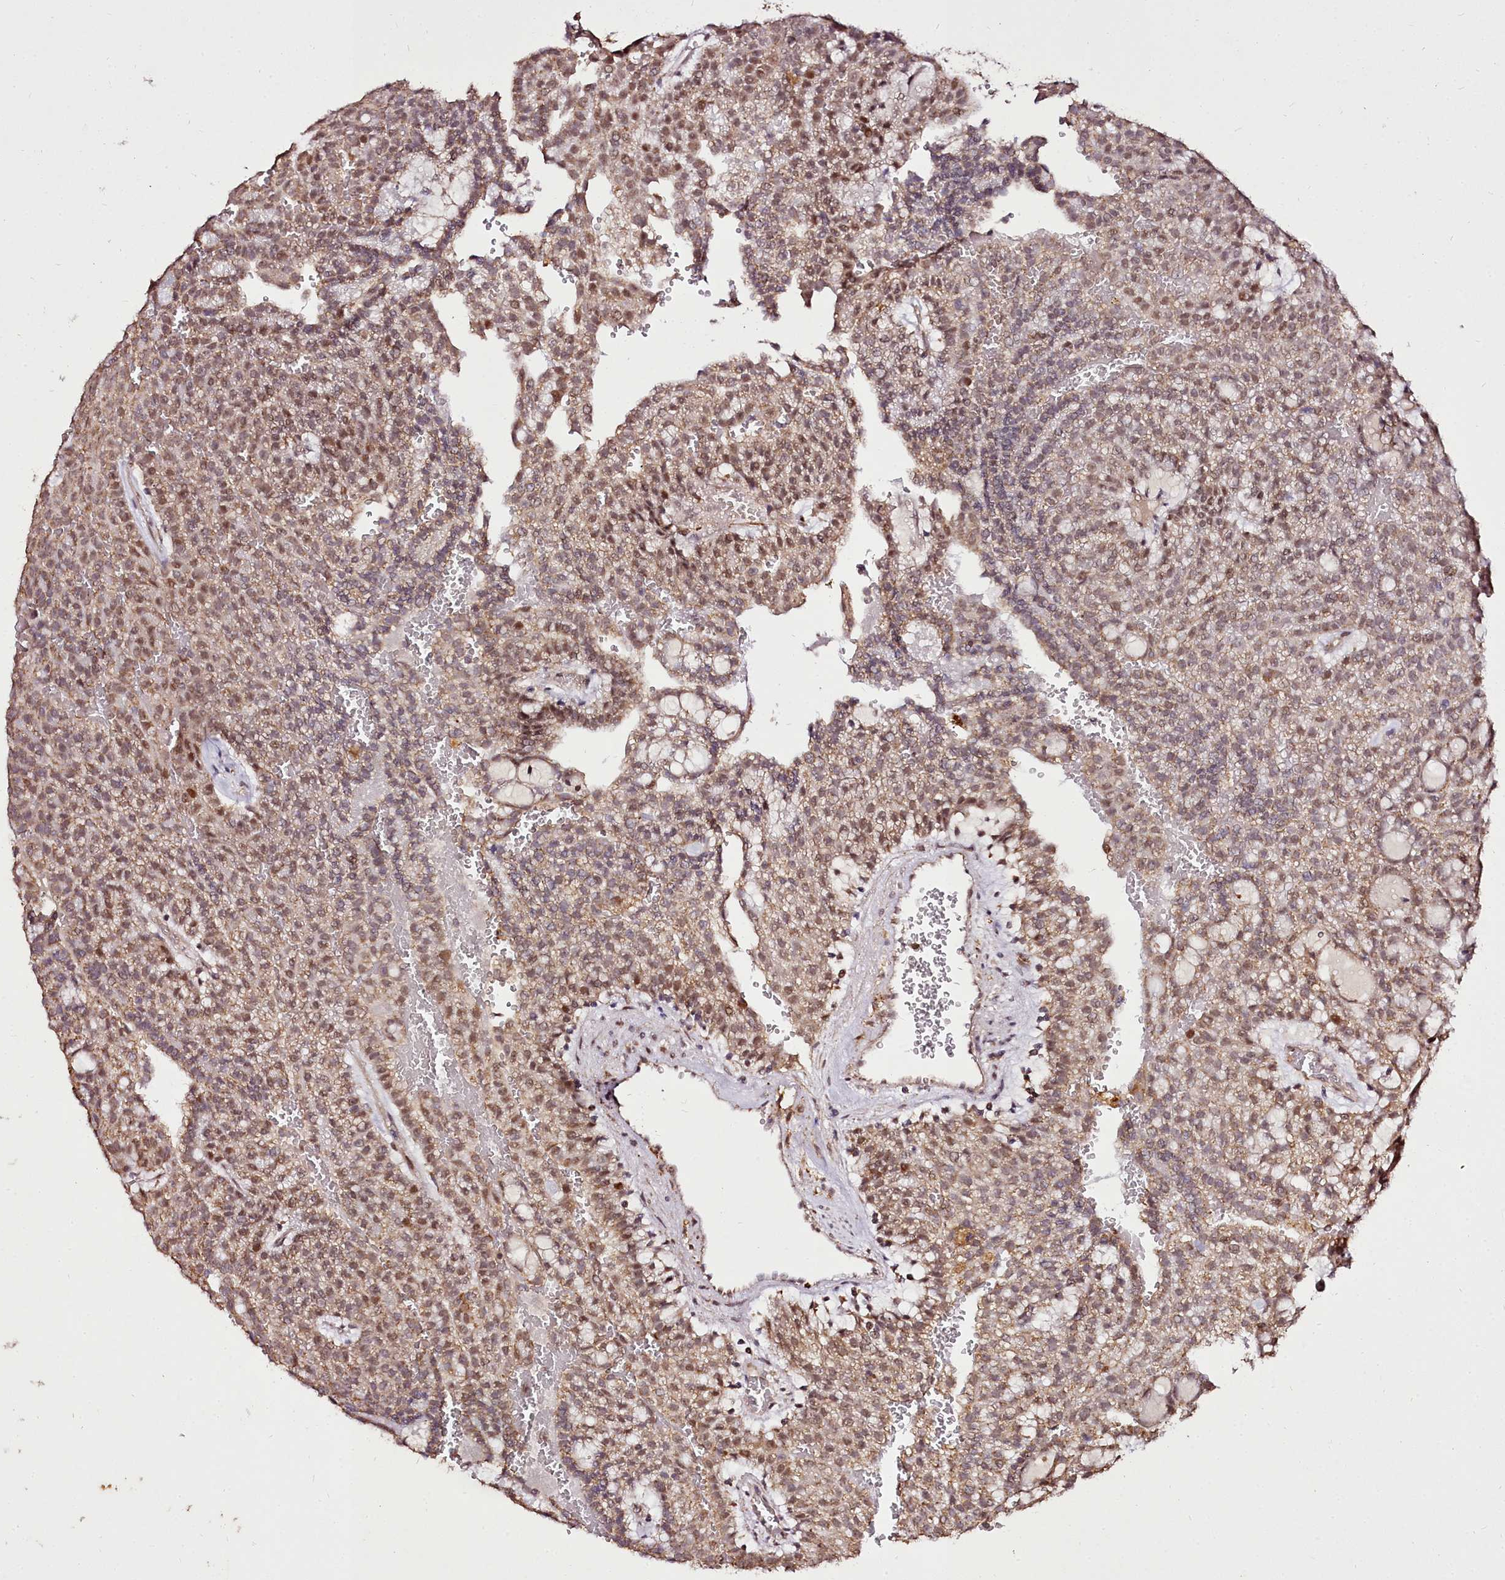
{"staining": {"intensity": "moderate", "quantity": ">75%", "location": "cytoplasmic/membranous,nuclear"}, "tissue": "renal cancer", "cell_type": "Tumor cells", "image_type": "cancer", "snomed": [{"axis": "morphology", "description": "Adenocarcinoma, NOS"}, {"axis": "topography", "description": "Kidney"}], "caption": "An image of adenocarcinoma (renal) stained for a protein reveals moderate cytoplasmic/membranous and nuclear brown staining in tumor cells. (DAB (3,3'-diaminobenzidine) = brown stain, brightfield microscopy at high magnification).", "gene": "EDIL3", "patient": {"sex": "male", "age": 63}}